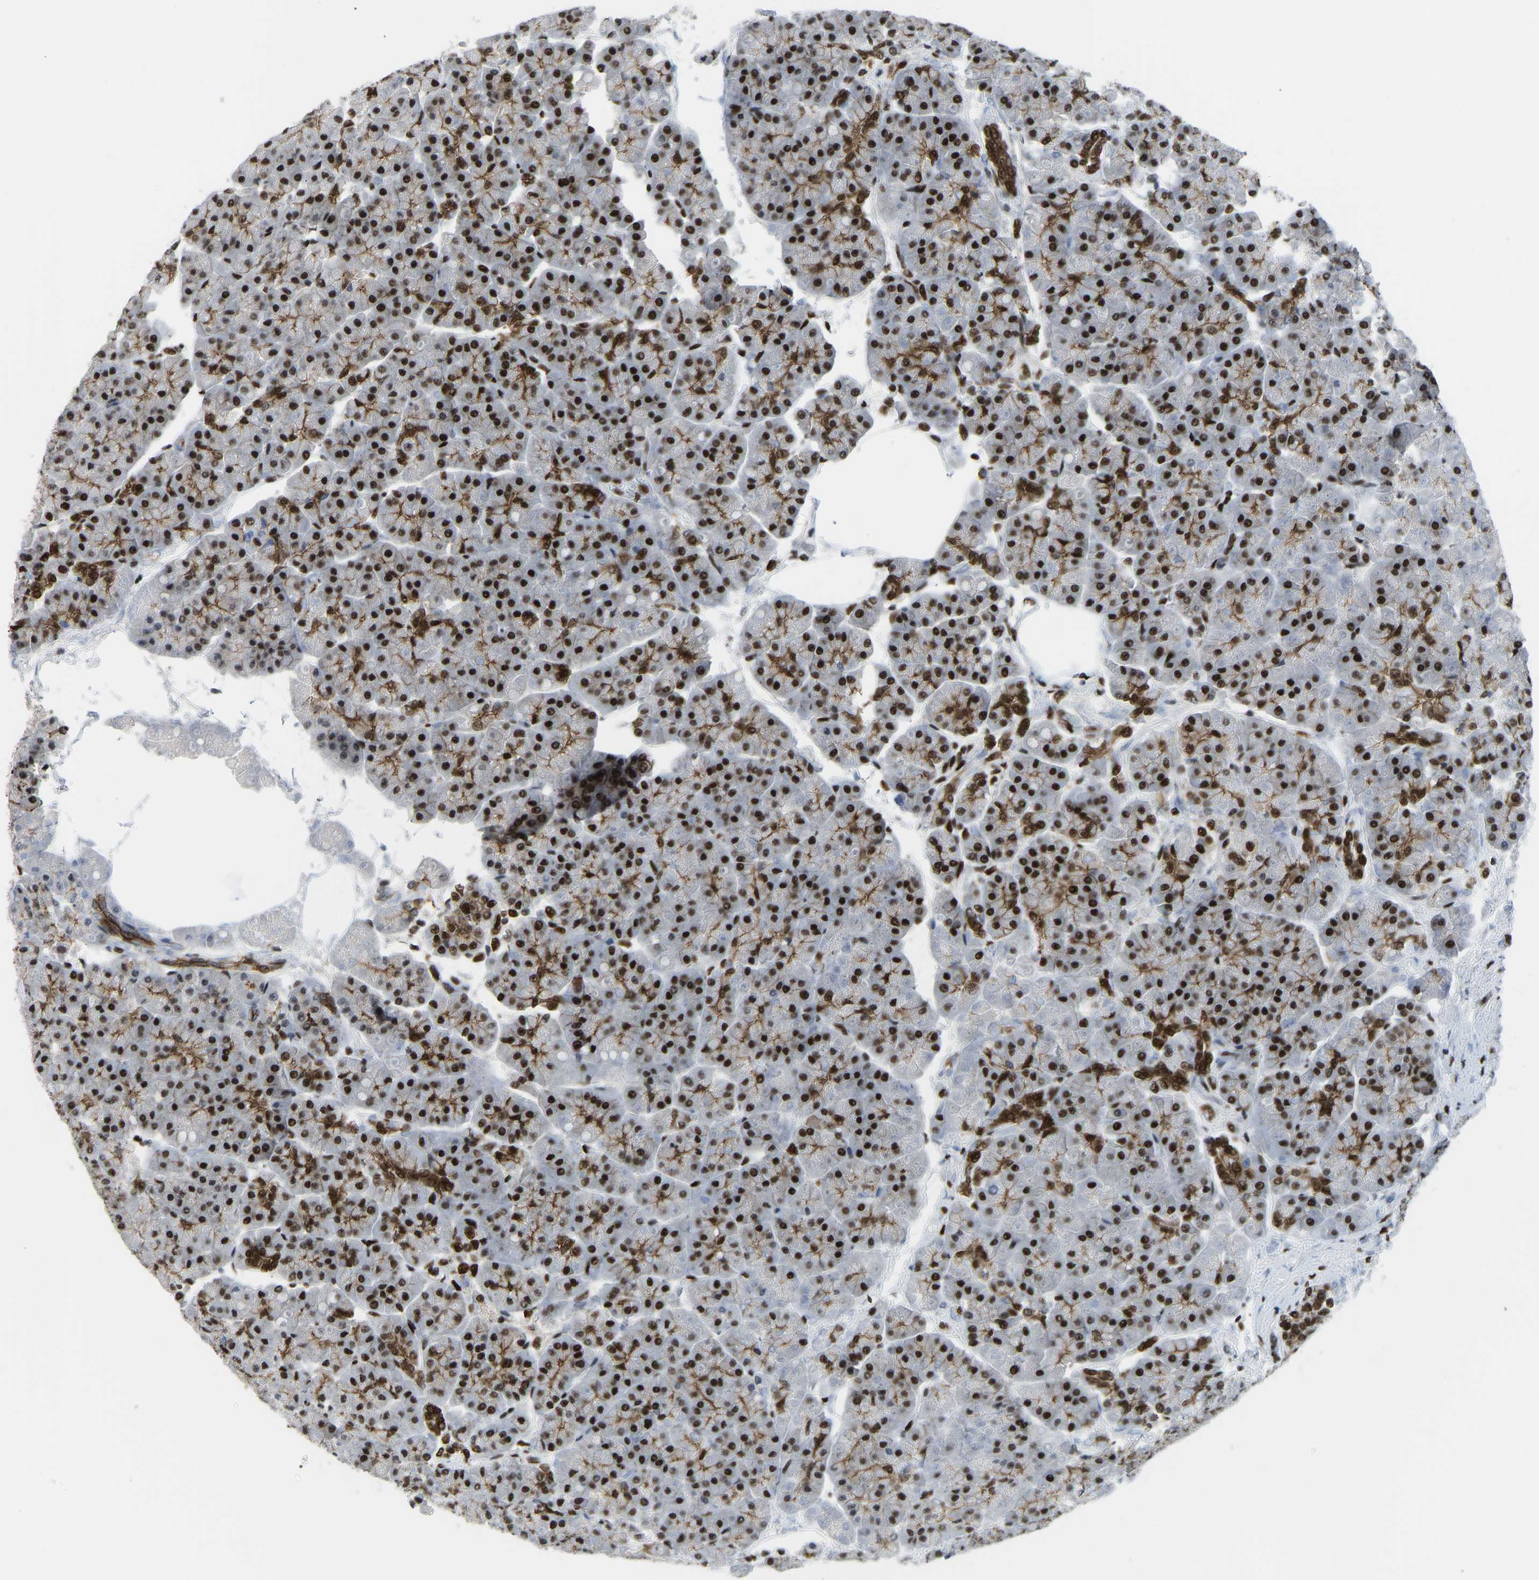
{"staining": {"intensity": "strong", "quantity": ">75%", "location": "cytoplasmic/membranous,nuclear"}, "tissue": "pancreas", "cell_type": "Exocrine glandular cells", "image_type": "normal", "snomed": [{"axis": "morphology", "description": "Normal tissue, NOS"}, {"axis": "topography", "description": "Pancreas"}], "caption": "Pancreas stained for a protein reveals strong cytoplasmic/membranous,nuclear positivity in exocrine glandular cells. Nuclei are stained in blue.", "gene": "FOXK1", "patient": {"sex": "female", "age": 70}}